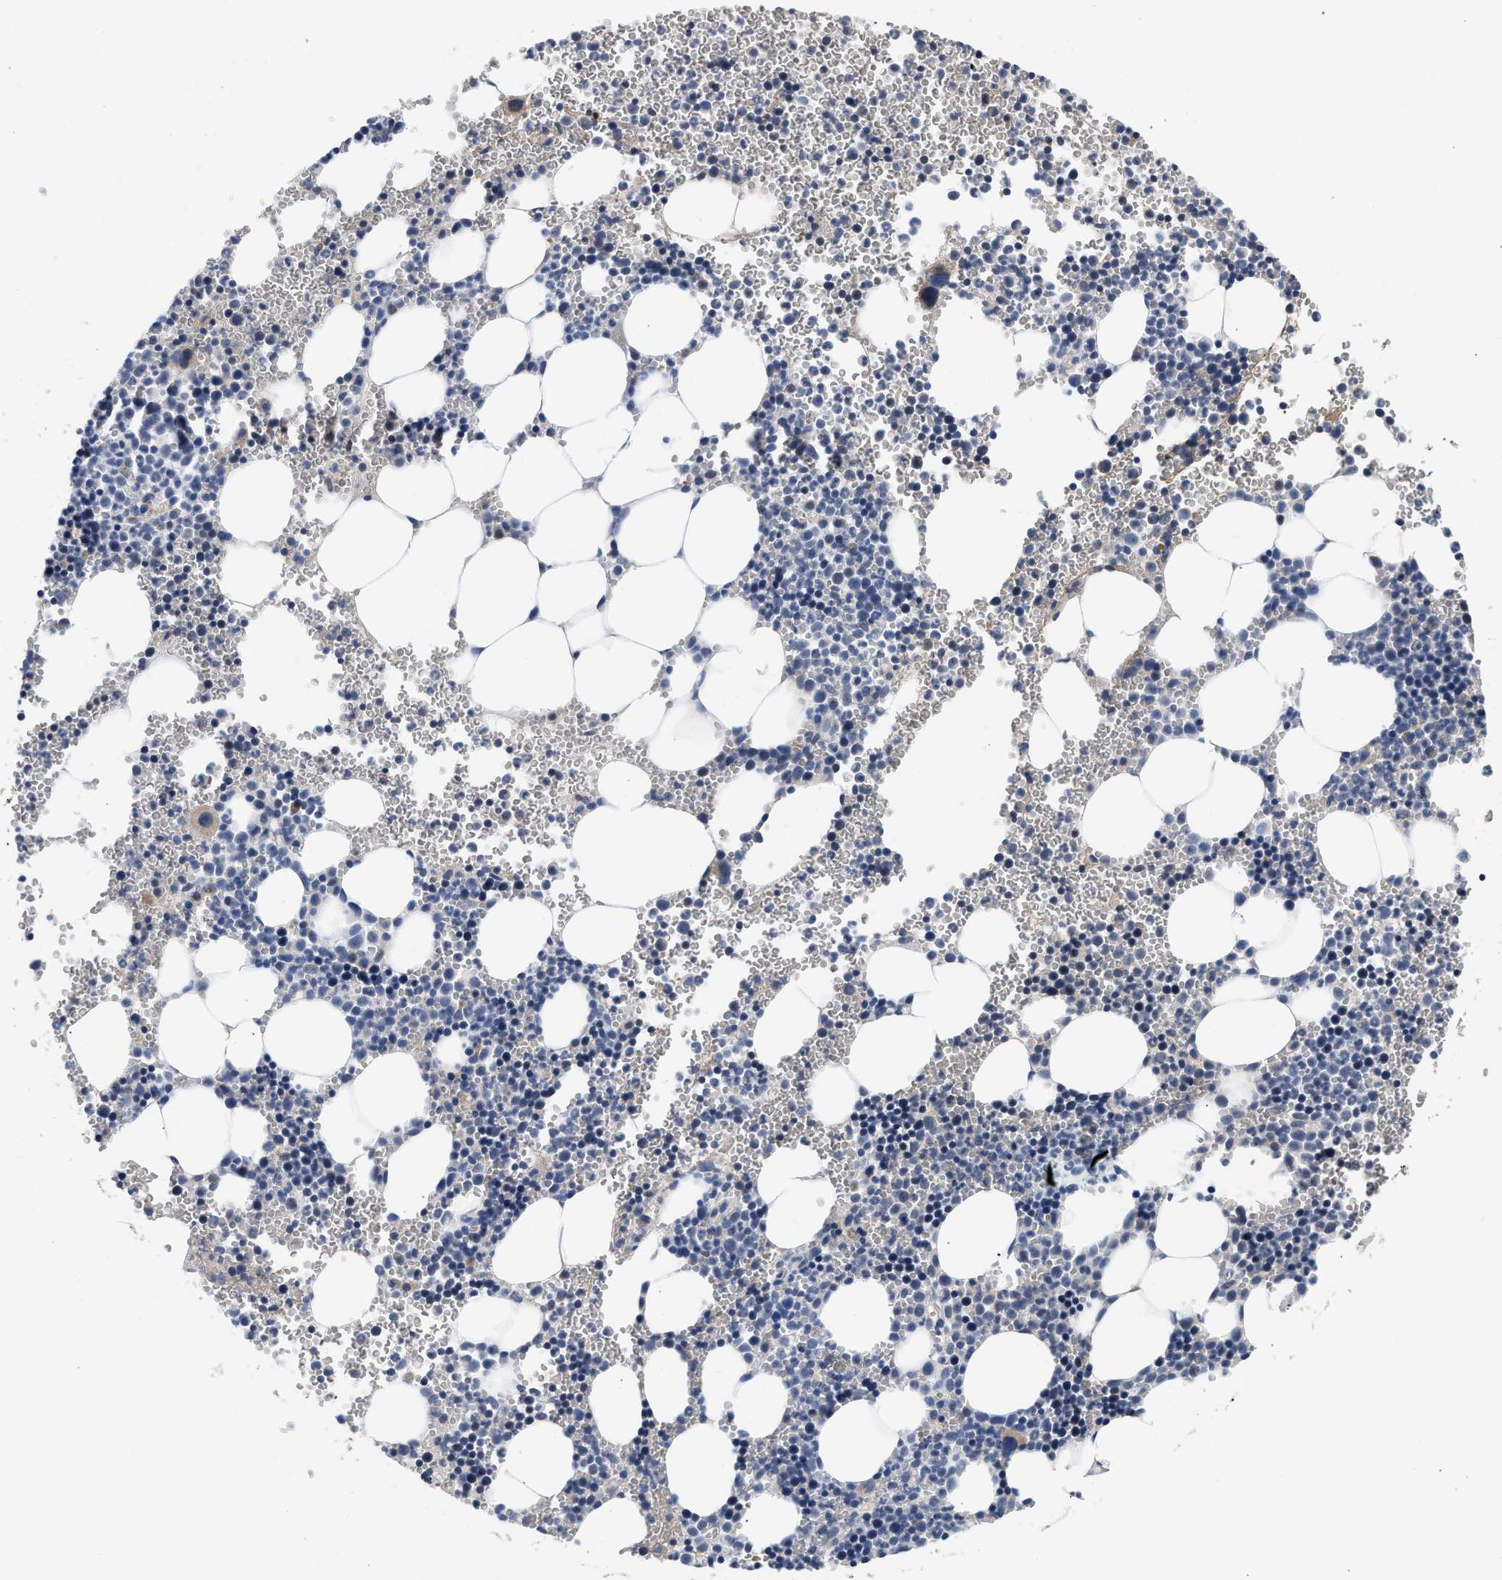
{"staining": {"intensity": "moderate", "quantity": "<25%", "location": "cytoplasmic/membranous"}, "tissue": "bone marrow", "cell_type": "Hematopoietic cells", "image_type": "normal", "snomed": [{"axis": "morphology", "description": "Normal tissue, NOS"}, {"axis": "morphology", "description": "Inflammation, NOS"}, {"axis": "topography", "description": "Bone marrow"}], "caption": "Immunohistochemistry of unremarkable human bone marrow demonstrates low levels of moderate cytoplasmic/membranous positivity in about <25% of hematopoietic cells. The staining was performed using DAB to visualize the protein expression in brown, while the nuclei were stained in blue with hematoxylin (Magnification: 20x).", "gene": "PIM1", "patient": {"sex": "male", "age": 22}}